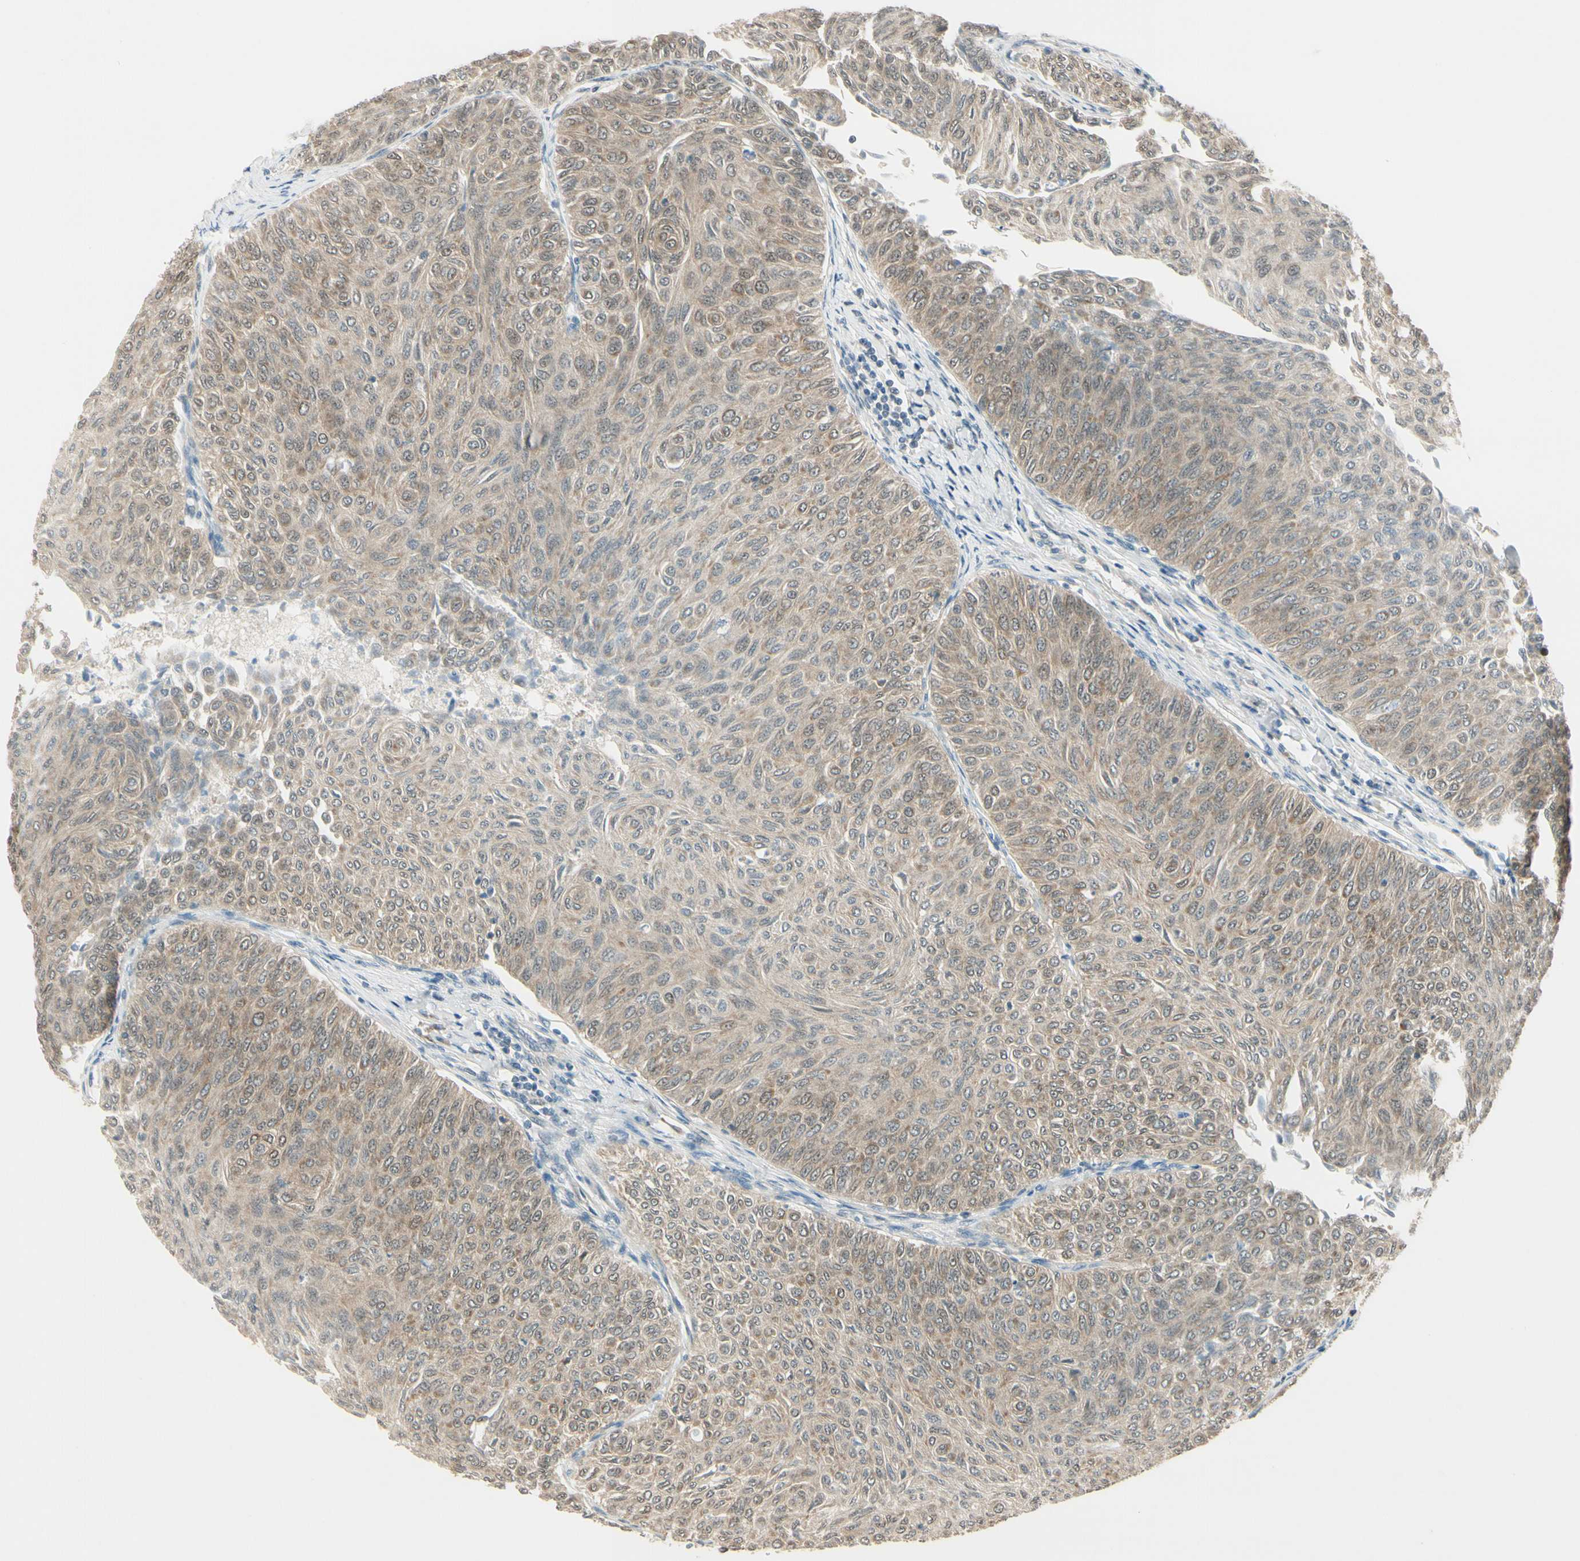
{"staining": {"intensity": "weak", "quantity": "<25%", "location": "cytoplasmic/membranous"}, "tissue": "urothelial cancer", "cell_type": "Tumor cells", "image_type": "cancer", "snomed": [{"axis": "morphology", "description": "Urothelial carcinoma, Low grade"}, {"axis": "topography", "description": "Urinary bladder"}], "caption": "Tumor cells are negative for protein expression in human urothelial cancer.", "gene": "IPO5", "patient": {"sex": "male", "age": 78}}